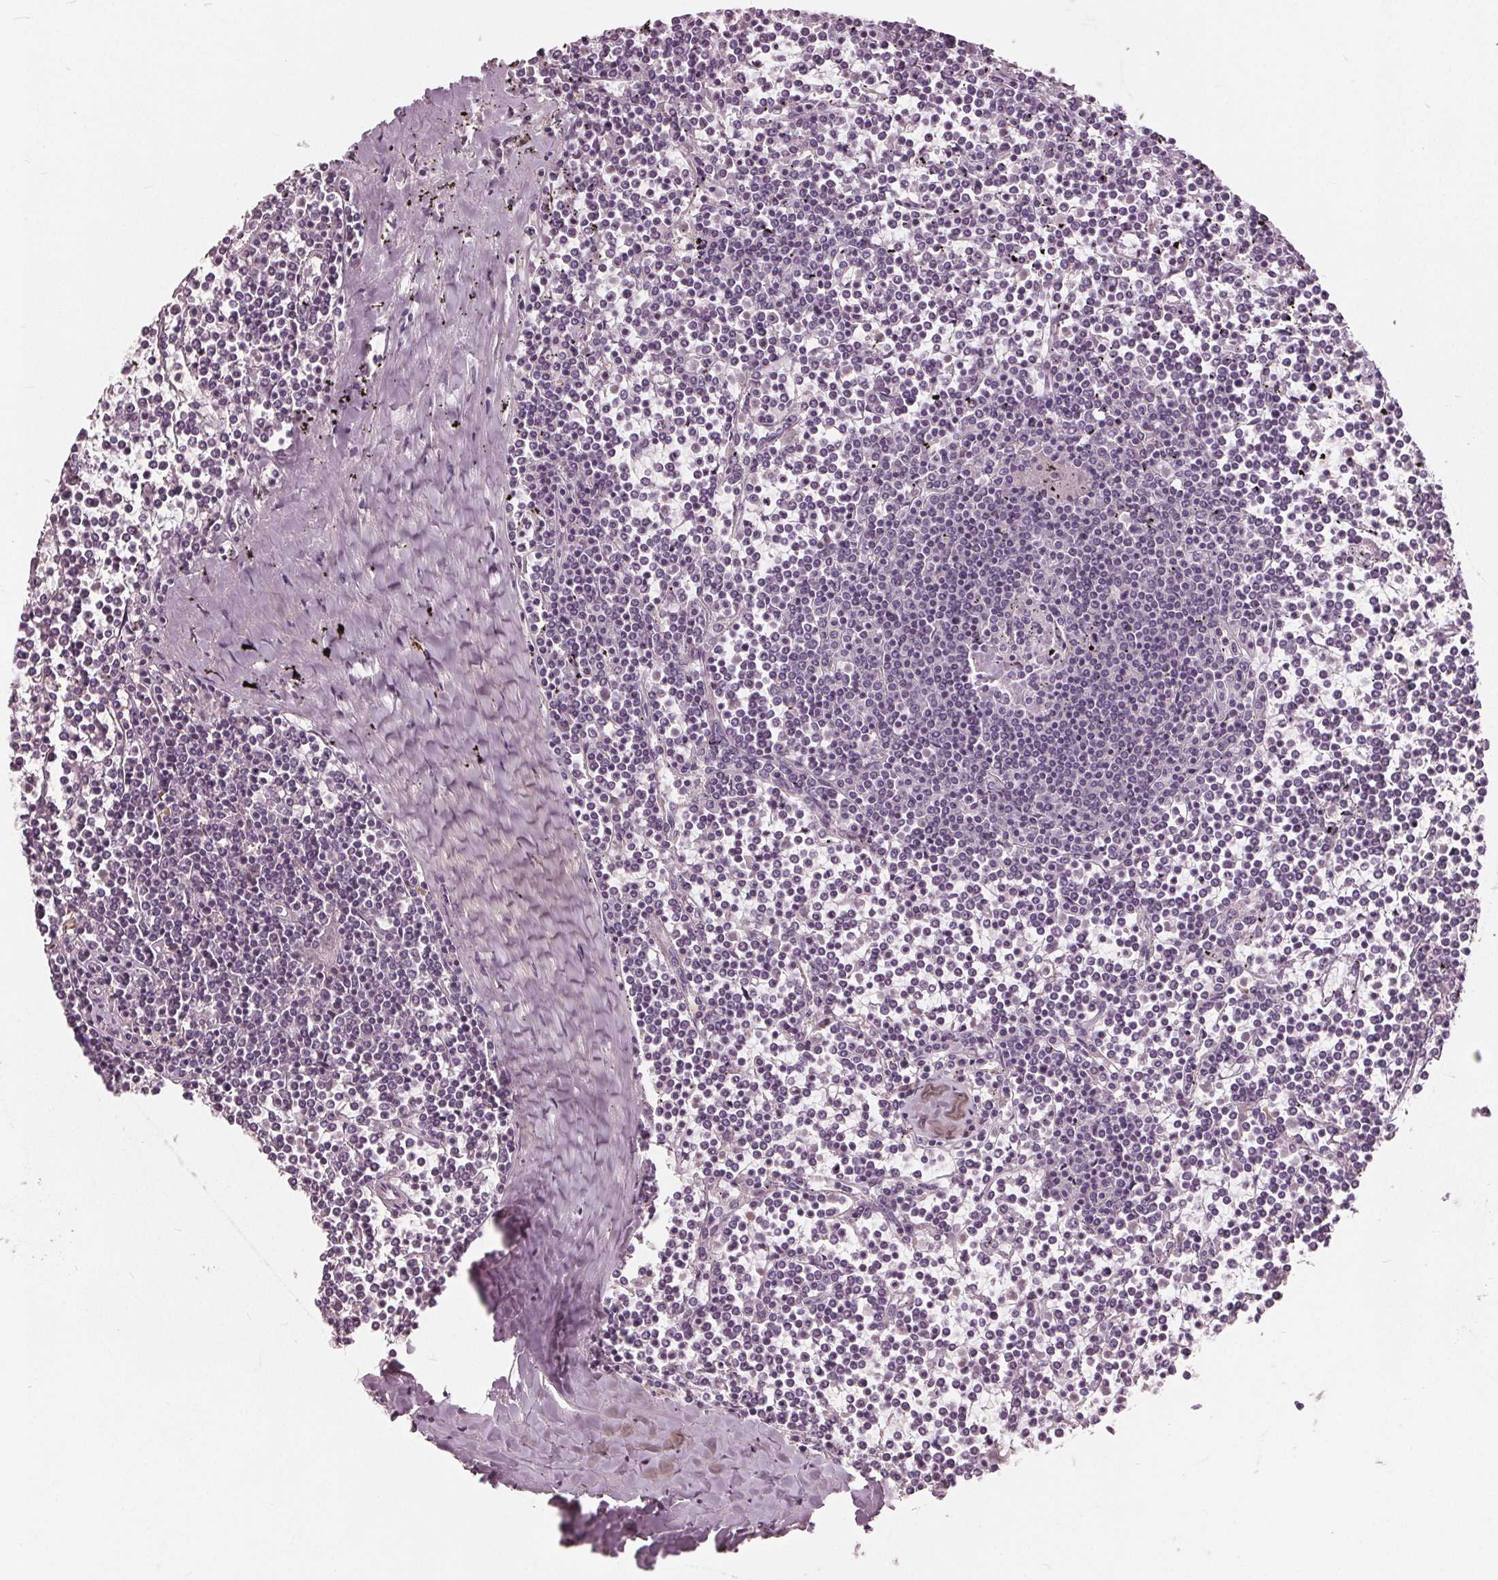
{"staining": {"intensity": "negative", "quantity": "none", "location": "none"}, "tissue": "lymphoma", "cell_type": "Tumor cells", "image_type": "cancer", "snomed": [{"axis": "morphology", "description": "Malignant lymphoma, non-Hodgkin's type, Low grade"}, {"axis": "topography", "description": "Spleen"}], "caption": "Micrograph shows no protein positivity in tumor cells of malignant lymphoma, non-Hodgkin's type (low-grade) tissue.", "gene": "TKFC", "patient": {"sex": "female", "age": 19}}